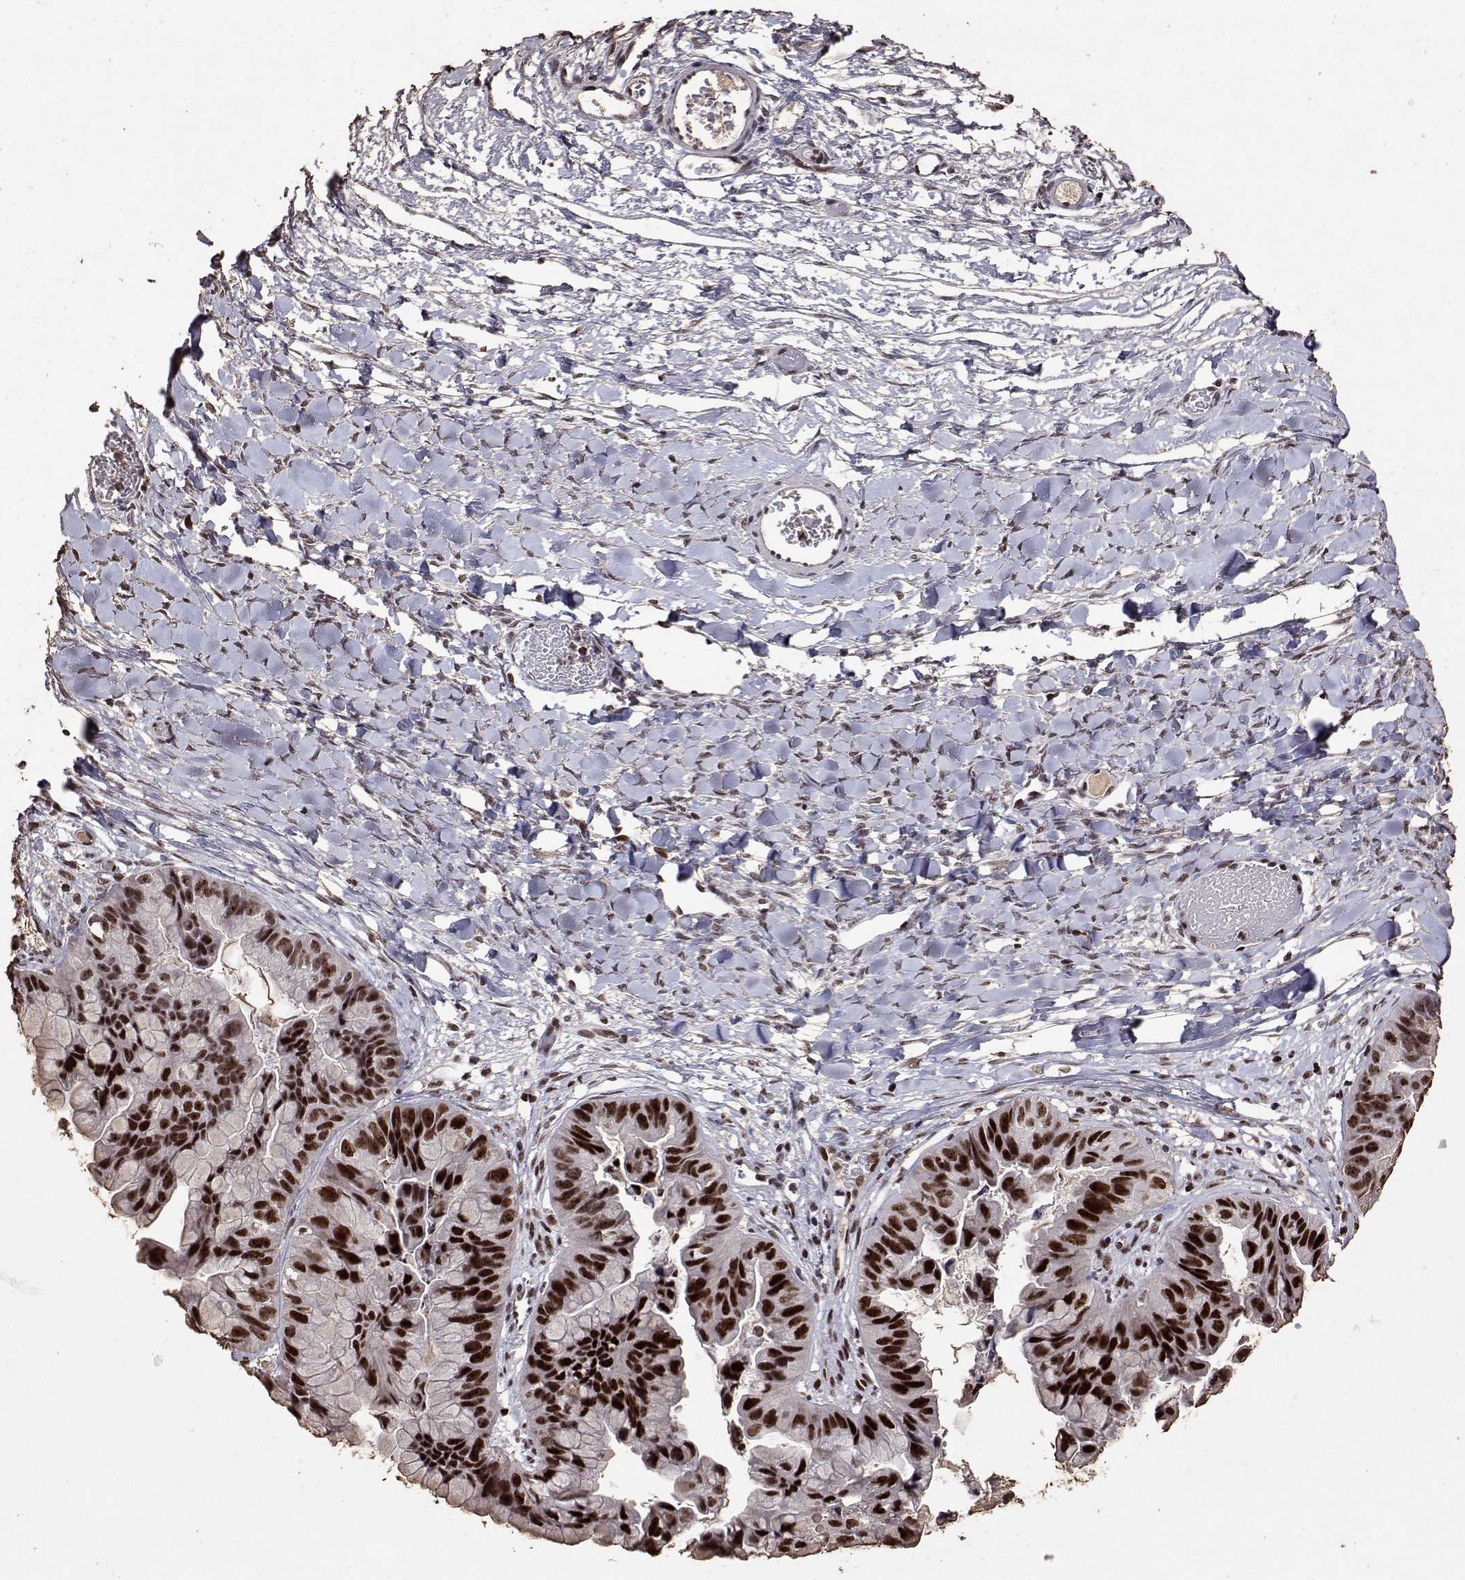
{"staining": {"intensity": "strong", "quantity": ">75%", "location": "nuclear"}, "tissue": "ovarian cancer", "cell_type": "Tumor cells", "image_type": "cancer", "snomed": [{"axis": "morphology", "description": "Cystadenocarcinoma, mucinous, NOS"}, {"axis": "topography", "description": "Ovary"}], "caption": "Mucinous cystadenocarcinoma (ovarian) tissue shows strong nuclear positivity in about >75% of tumor cells, visualized by immunohistochemistry. The staining was performed using DAB to visualize the protein expression in brown, while the nuclei were stained in blue with hematoxylin (Magnification: 20x).", "gene": "TOE1", "patient": {"sex": "female", "age": 76}}